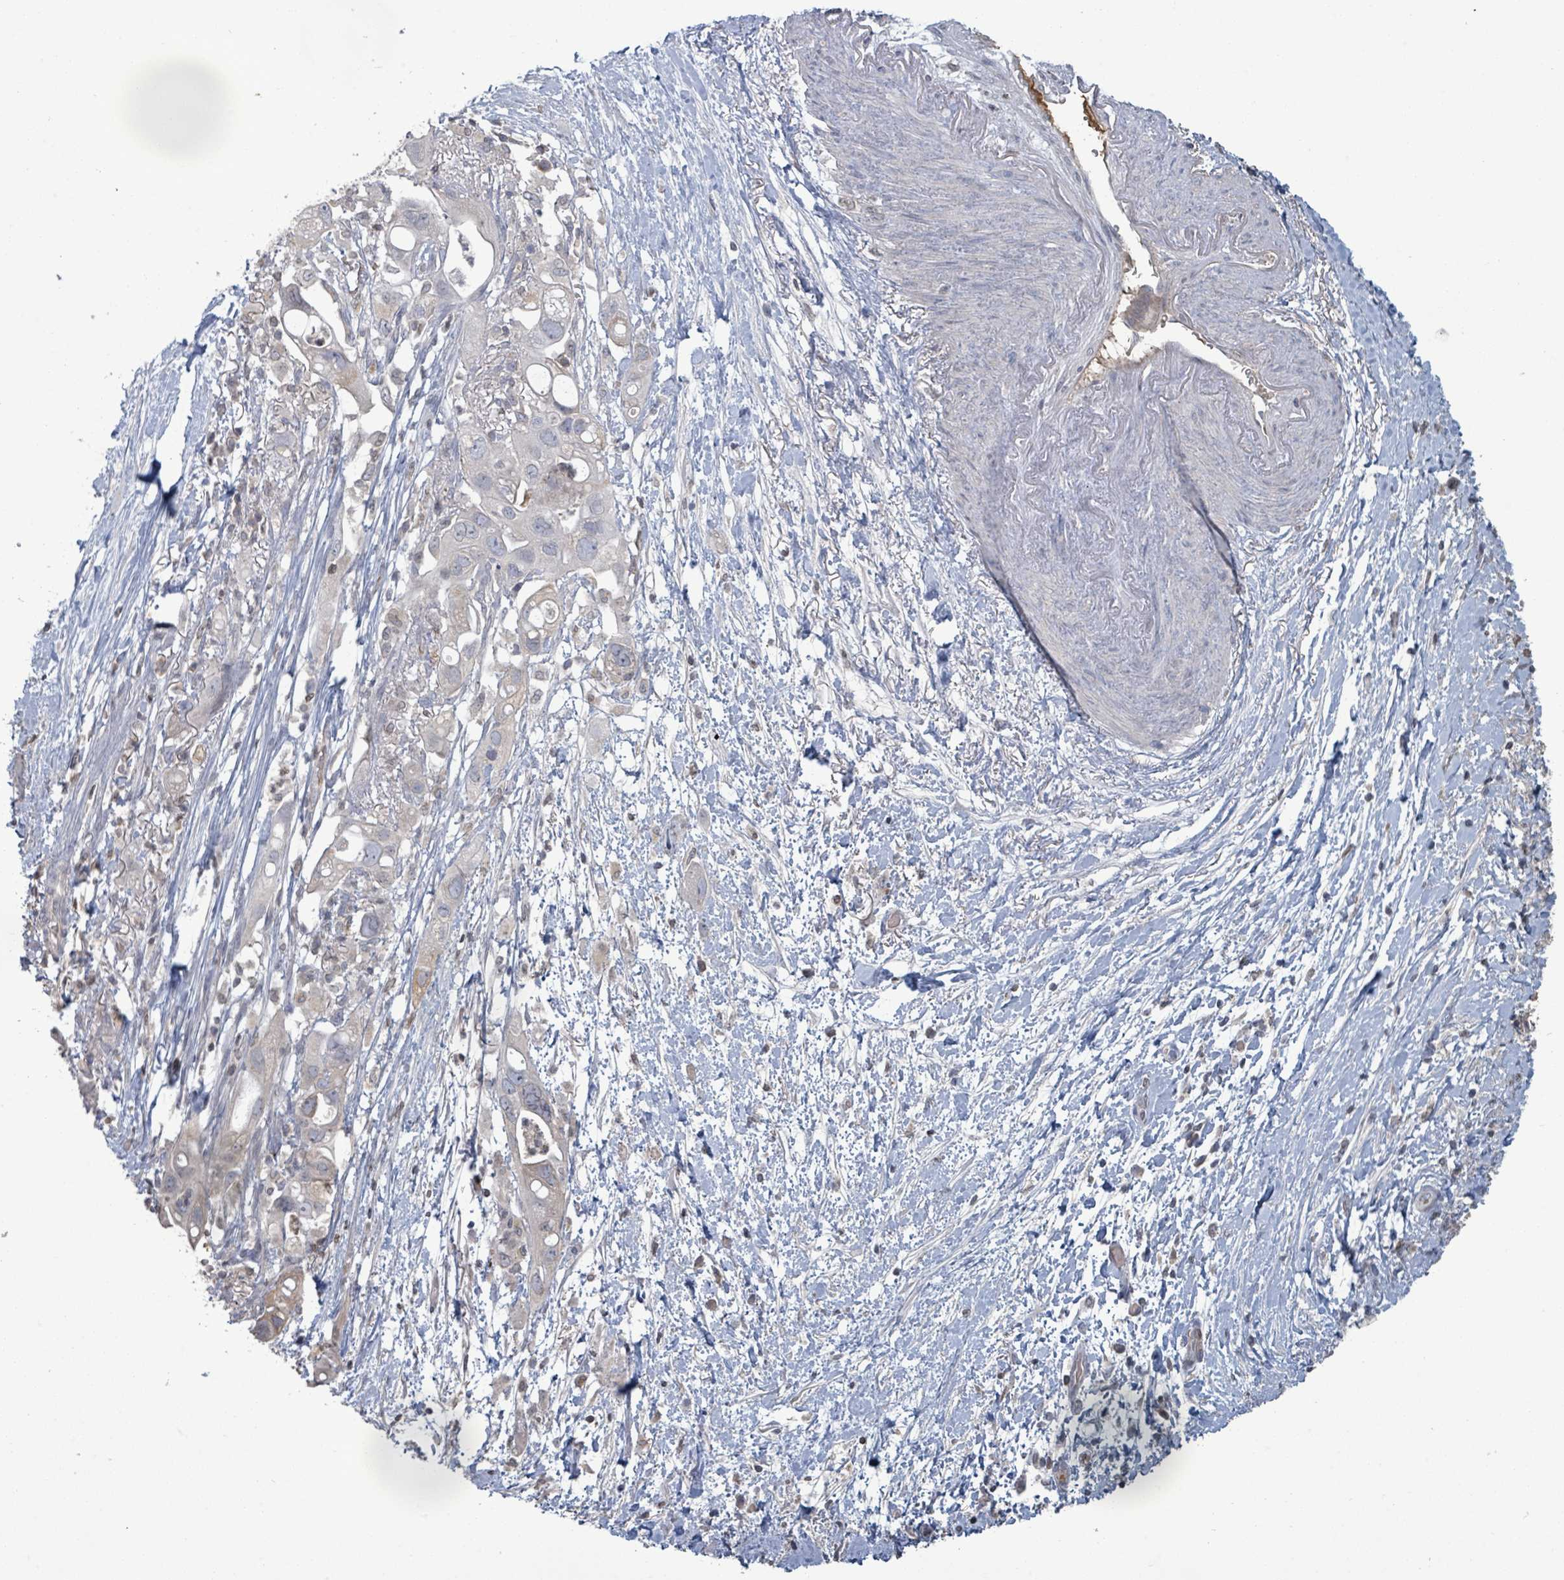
{"staining": {"intensity": "negative", "quantity": "none", "location": "none"}, "tissue": "pancreatic cancer", "cell_type": "Tumor cells", "image_type": "cancer", "snomed": [{"axis": "morphology", "description": "Adenocarcinoma, NOS"}, {"axis": "topography", "description": "Pancreas"}], "caption": "IHC image of human pancreatic cancer stained for a protein (brown), which demonstrates no expression in tumor cells.", "gene": "GRM8", "patient": {"sex": "female", "age": 72}}